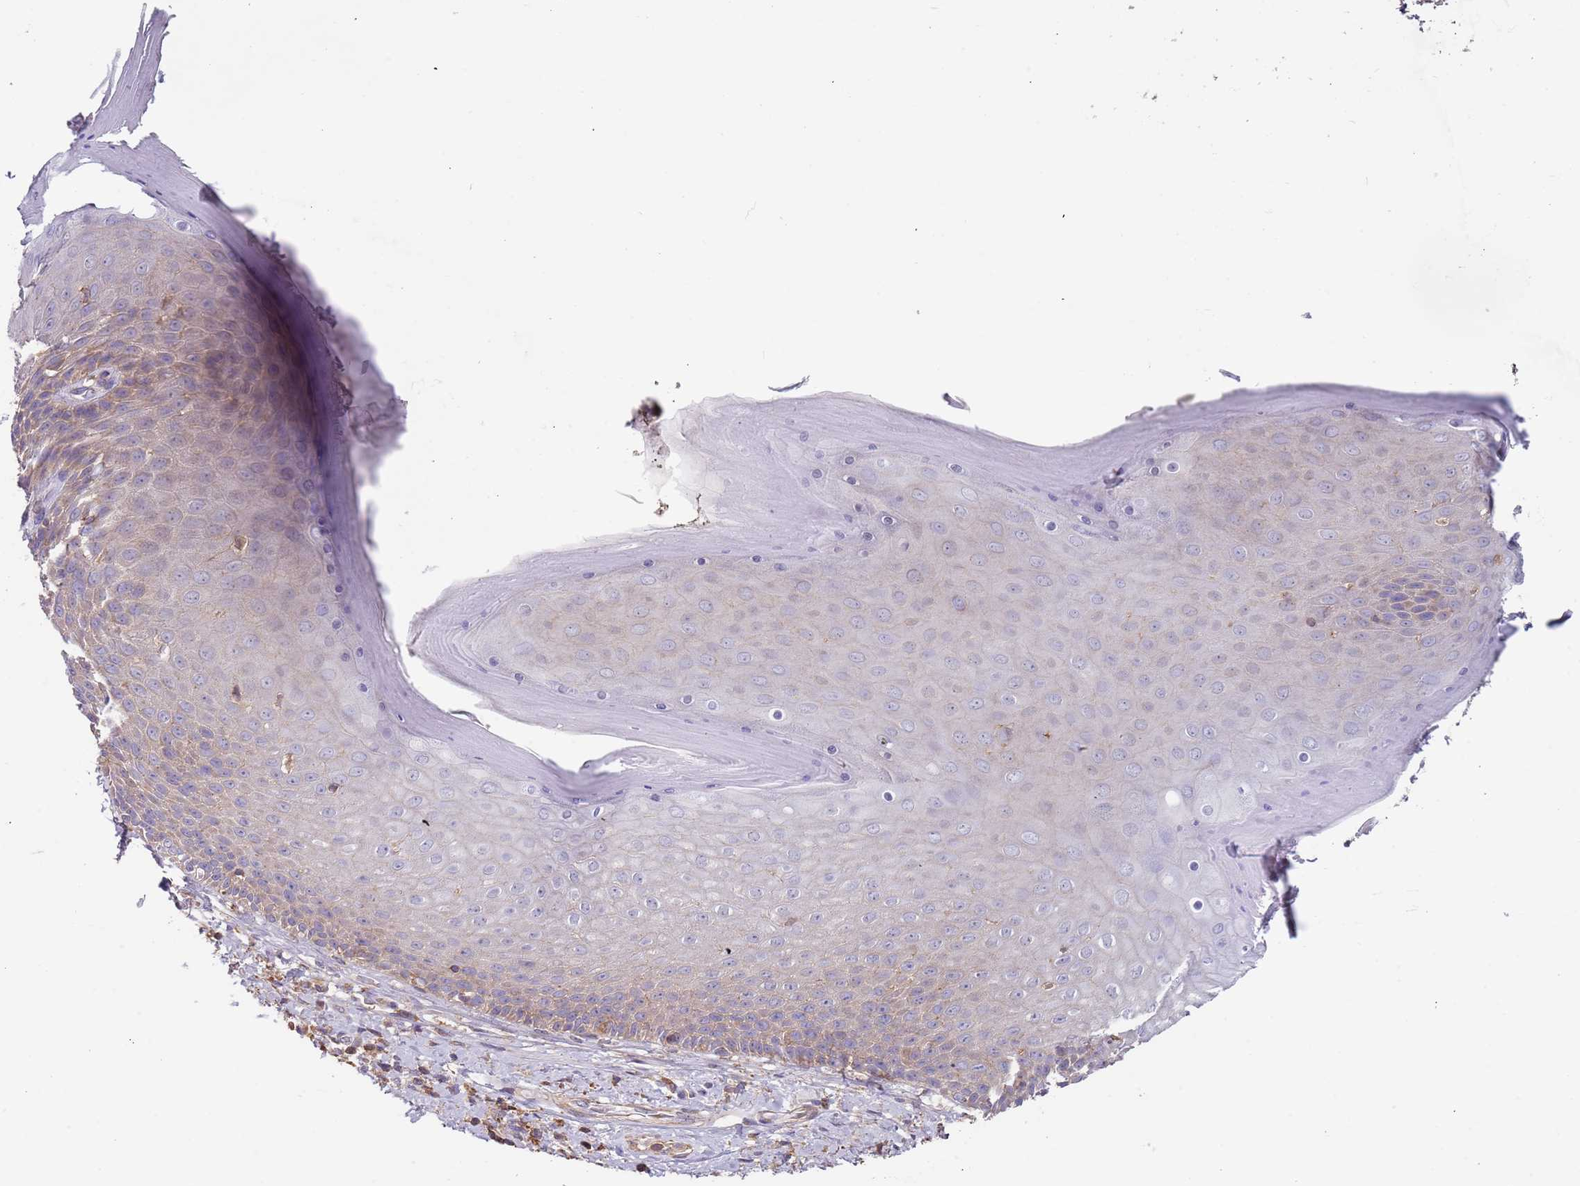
{"staining": {"intensity": "negative", "quantity": "none", "location": "none"}, "tissue": "skin", "cell_type": "Epidermal cells", "image_type": "normal", "snomed": [{"axis": "morphology", "description": "Normal tissue, NOS"}, {"axis": "topography", "description": "Anal"}, {"axis": "topography", "description": "Peripheral nerve tissue"}], "caption": "High magnification brightfield microscopy of benign skin stained with DAB (brown) and counterstained with hematoxylin (blue): epidermal cells show no significant expression.", "gene": "SYT4", "patient": {"sex": "male", "age": 53}}